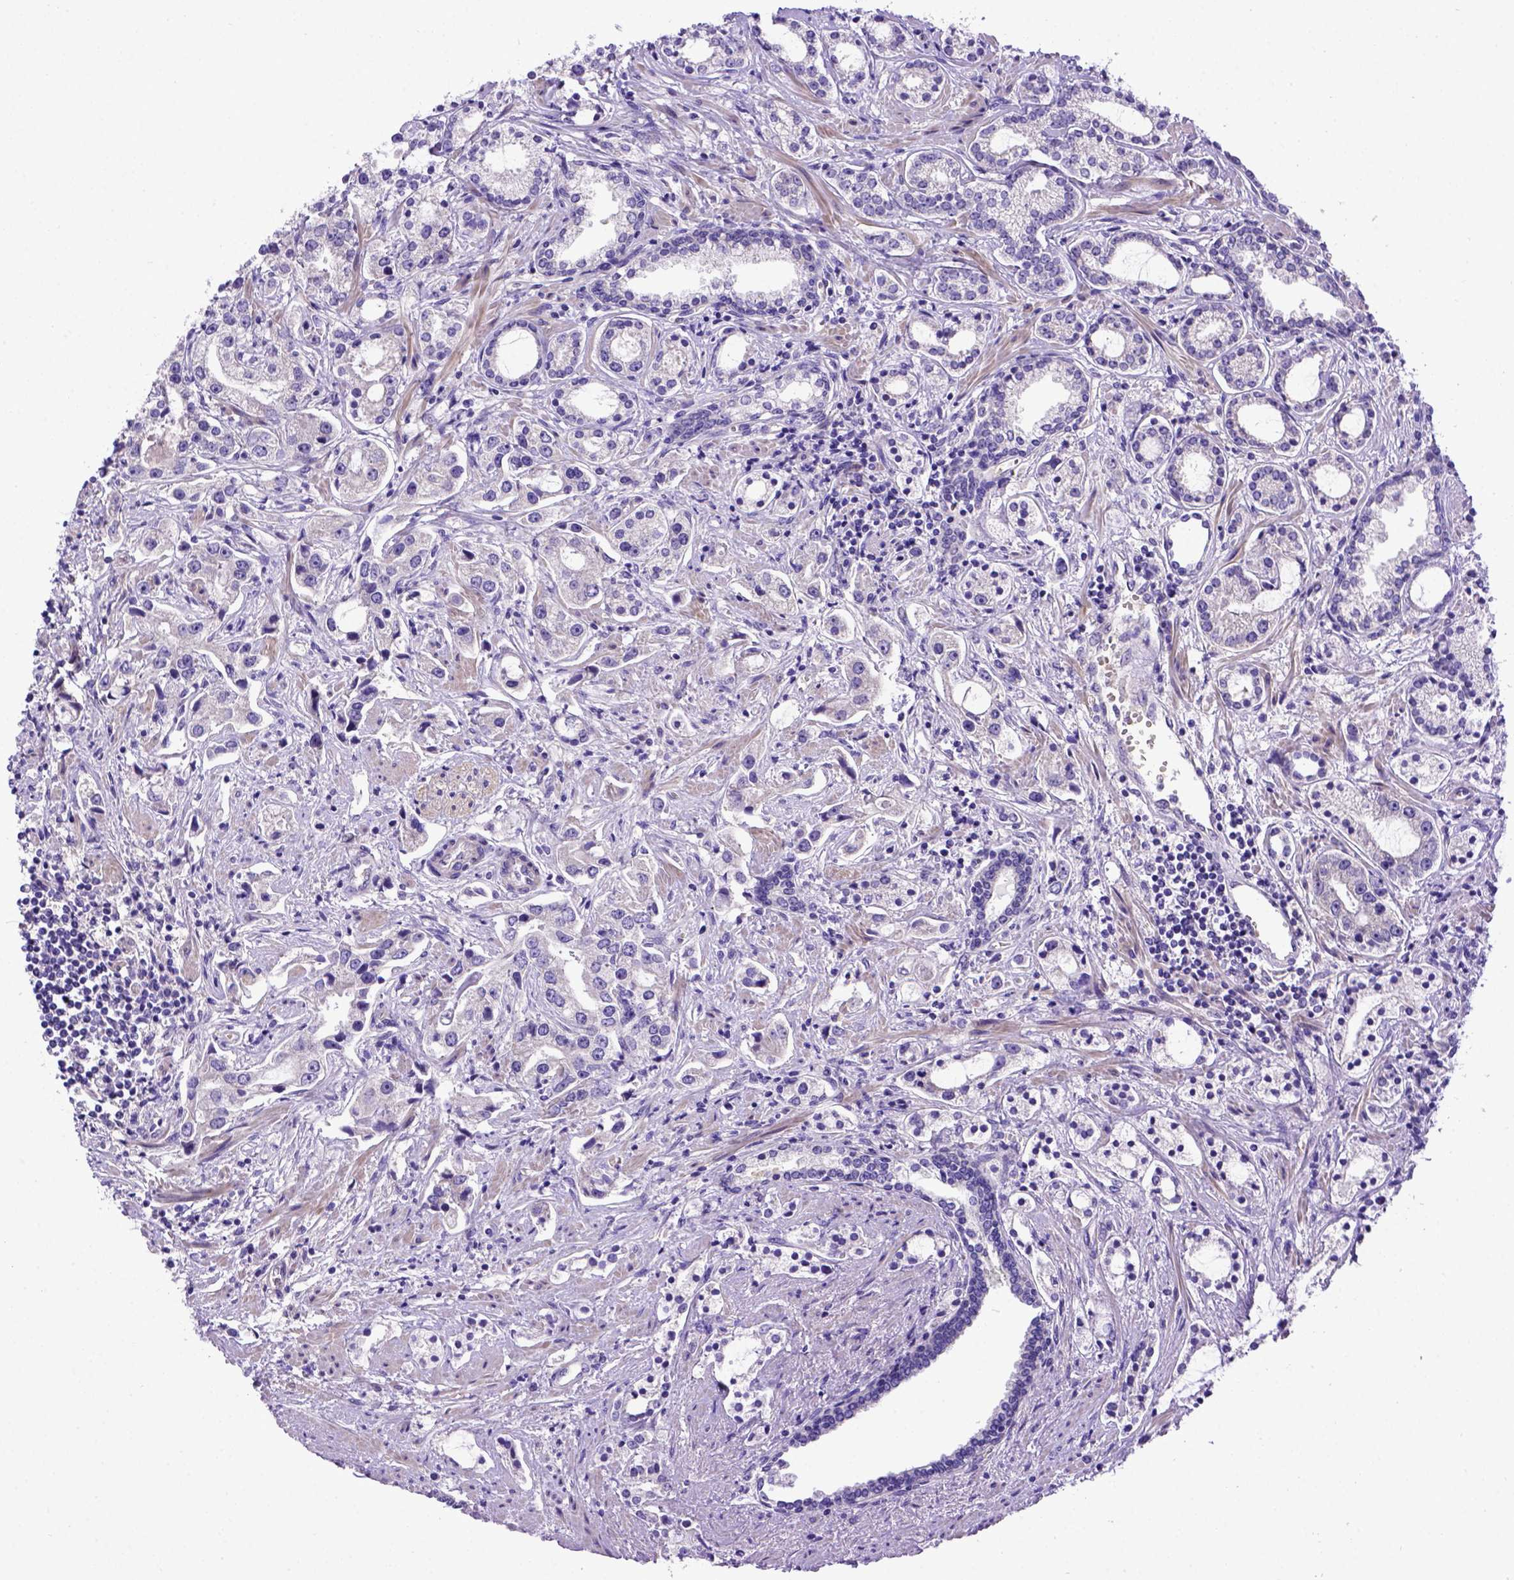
{"staining": {"intensity": "negative", "quantity": "none", "location": "none"}, "tissue": "prostate cancer", "cell_type": "Tumor cells", "image_type": "cancer", "snomed": [{"axis": "morphology", "description": "Adenocarcinoma, Medium grade"}, {"axis": "topography", "description": "Prostate"}], "caption": "Tumor cells are negative for protein expression in human medium-grade adenocarcinoma (prostate). (DAB immunohistochemistry, high magnification).", "gene": "ADAM12", "patient": {"sex": "male", "age": 57}}